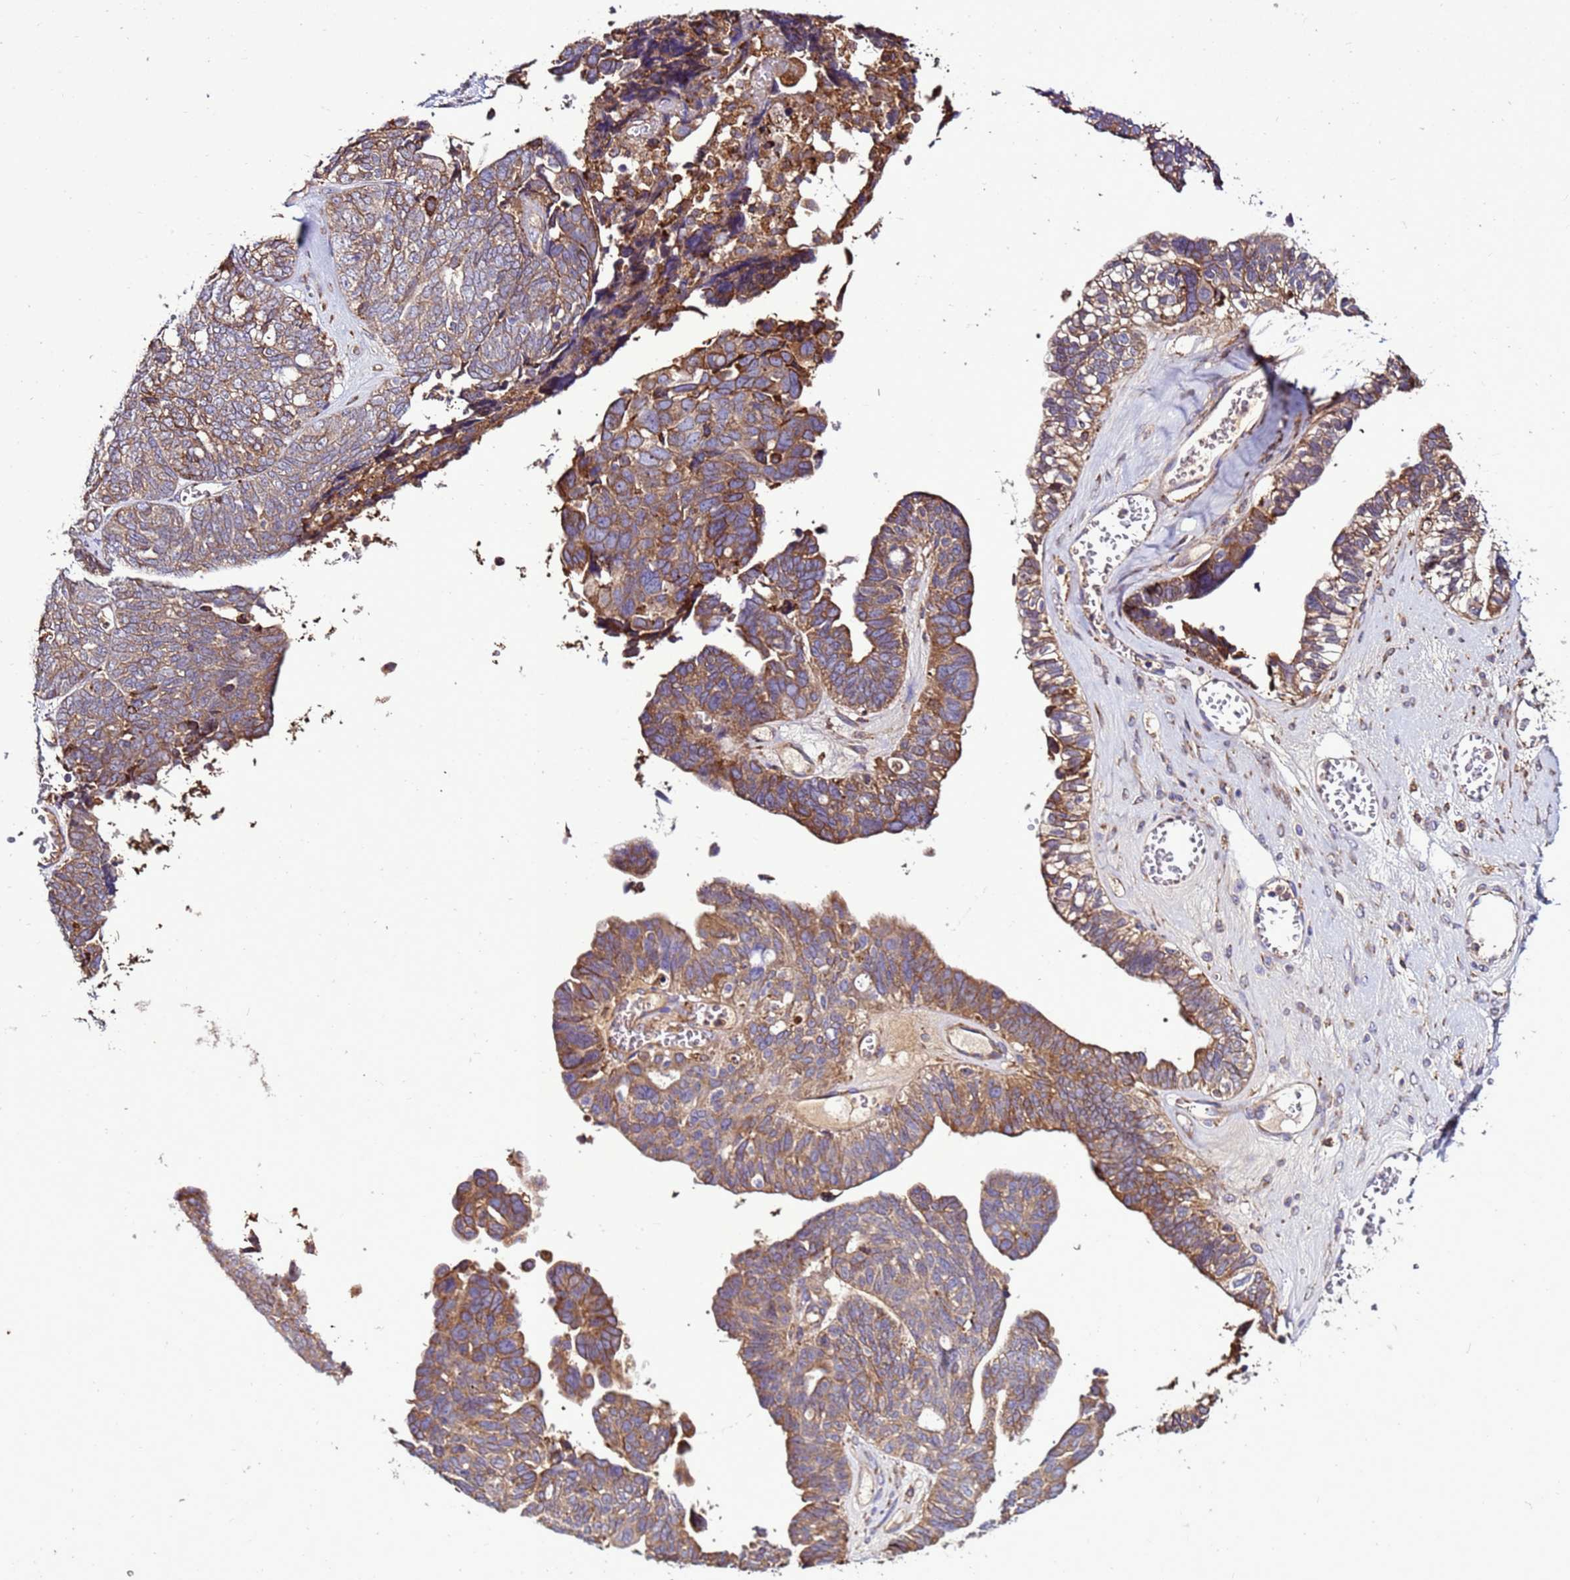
{"staining": {"intensity": "moderate", "quantity": "25%-75%", "location": "cytoplasmic/membranous"}, "tissue": "ovarian cancer", "cell_type": "Tumor cells", "image_type": "cancer", "snomed": [{"axis": "morphology", "description": "Cystadenocarcinoma, serous, NOS"}, {"axis": "topography", "description": "Ovary"}], "caption": "Immunohistochemistry (IHC) (DAB (3,3'-diaminobenzidine)) staining of ovarian serous cystadenocarcinoma demonstrates moderate cytoplasmic/membranous protein positivity in about 25%-75% of tumor cells.", "gene": "ANTKMT", "patient": {"sex": "female", "age": 79}}